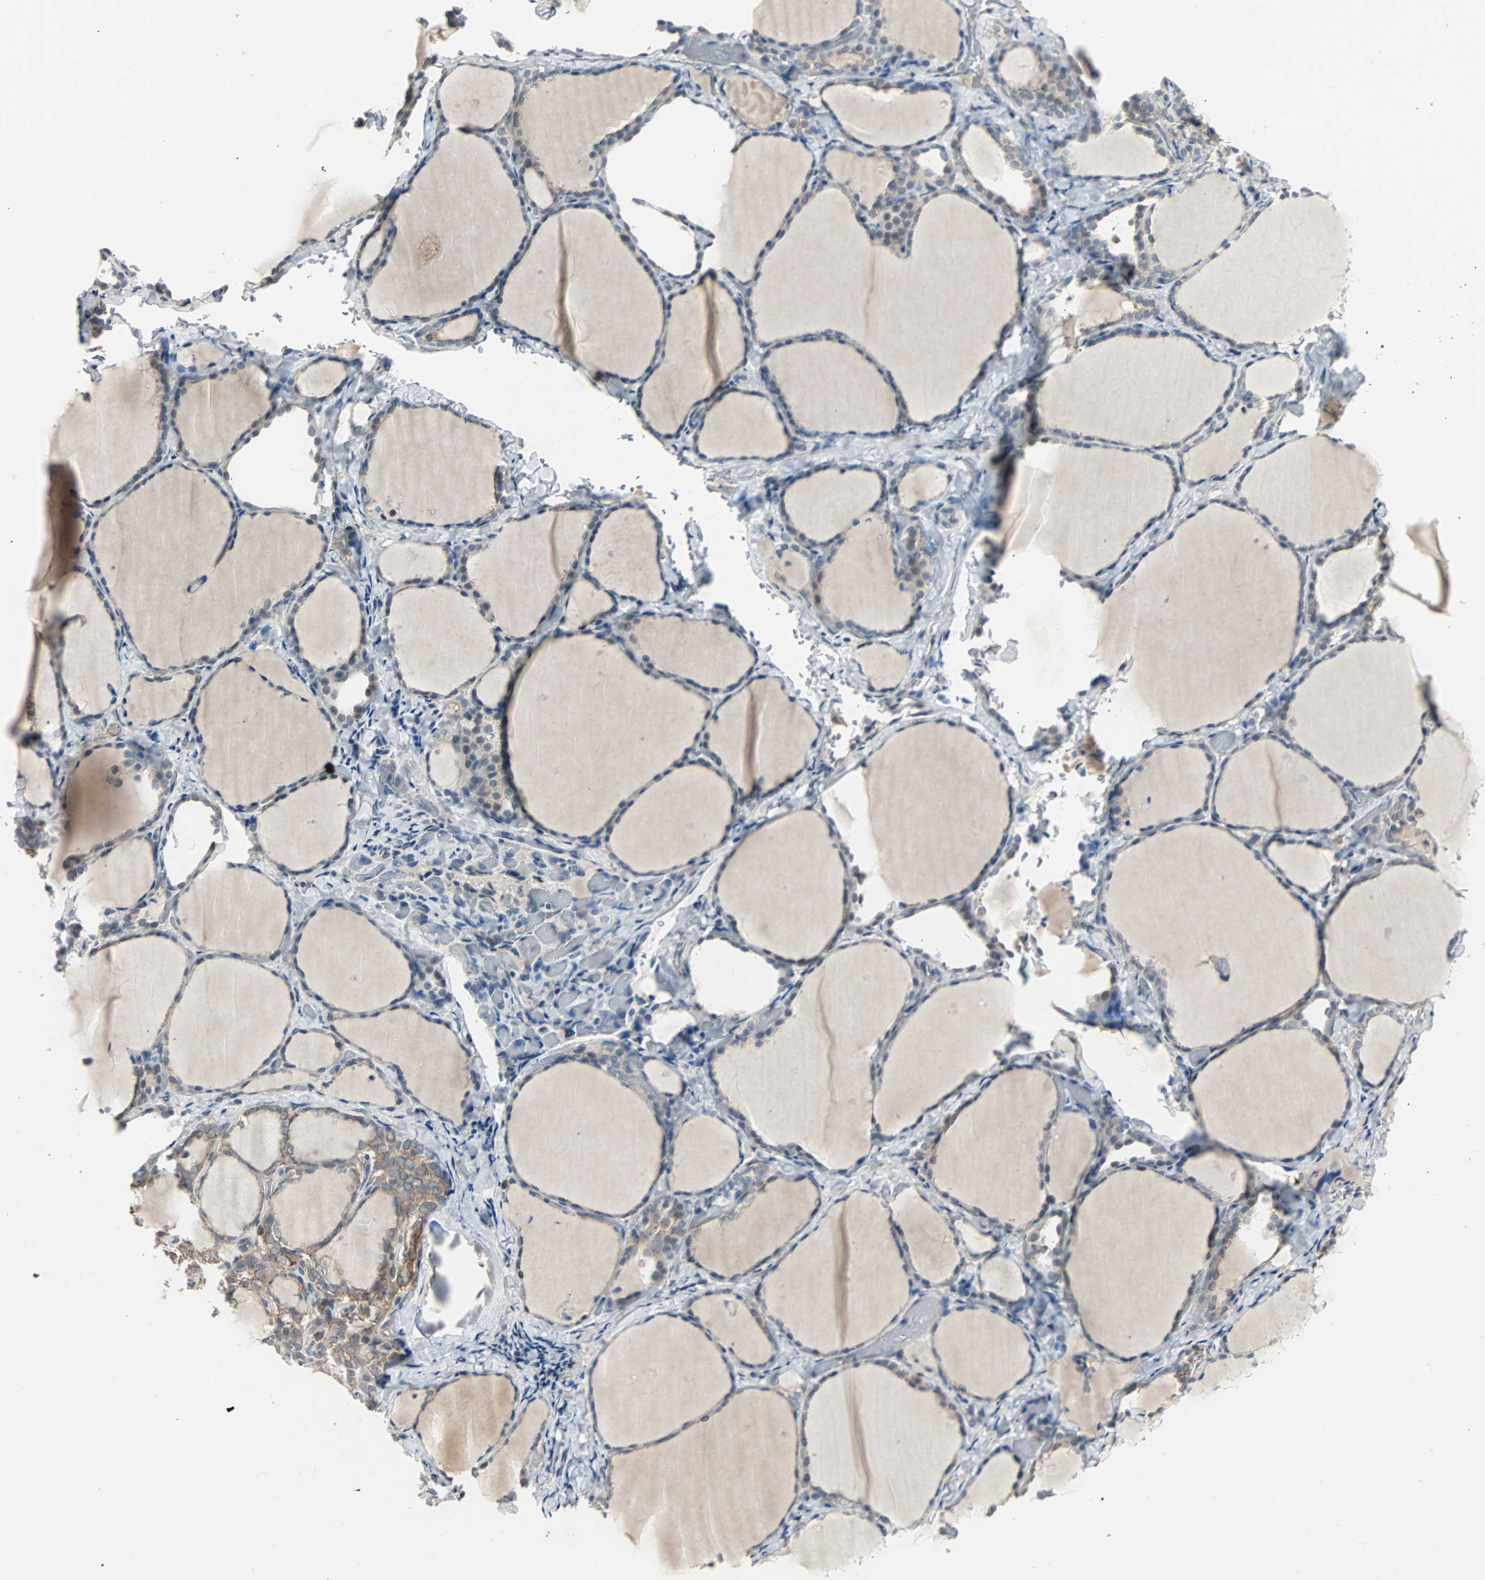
{"staining": {"intensity": "weak", "quantity": ">75%", "location": "cytoplasmic/membranous"}, "tissue": "thyroid gland", "cell_type": "Glandular cells", "image_type": "normal", "snomed": [{"axis": "morphology", "description": "Normal tissue, NOS"}, {"axis": "morphology", "description": "Papillary adenocarcinoma, NOS"}, {"axis": "topography", "description": "Thyroid gland"}], "caption": "Protein analysis of unremarkable thyroid gland shows weak cytoplasmic/membranous staining in approximately >75% of glandular cells.", "gene": "CMC2", "patient": {"sex": "female", "age": 30}}